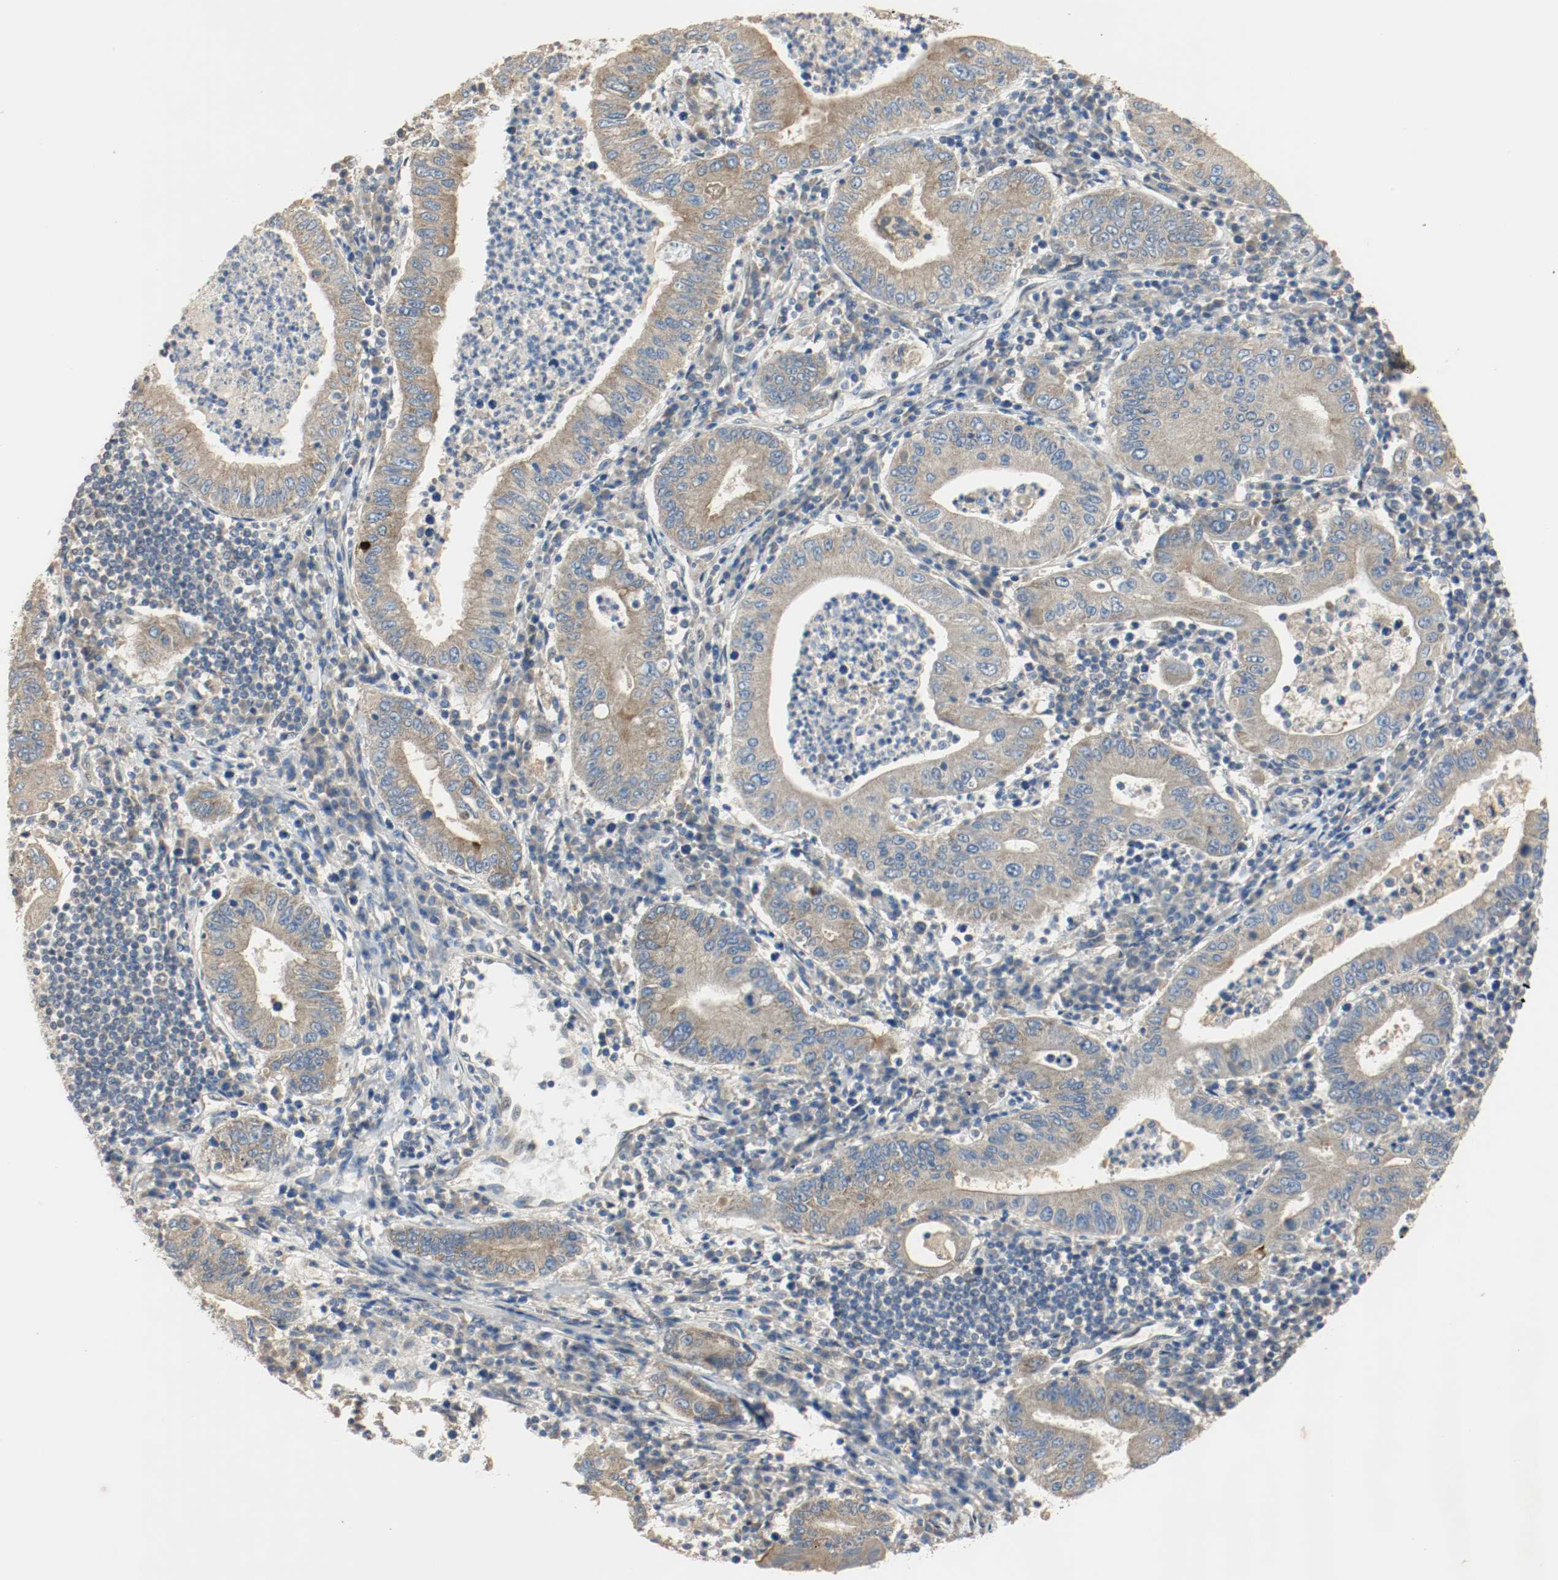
{"staining": {"intensity": "weak", "quantity": ">75%", "location": "cytoplasmic/membranous"}, "tissue": "stomach cancer", "cell_type": "Tumor cells", "image_type": "cancer", "snomed": [{"axis": "morphology", "description": "Normal tissue, NOS"}, {"axis": "morphology", "description": "Adenocarcinoma, NOS"}, {"axis": "topography", "description": "Esophagus"}, {"axis": "topography", "description": "Stomach, upper"}, {"axis": "topography", "description": "Peripheral nerve tissue"}], "caption": "Stomach cancer was stained to show a protein in brown. There is low levels of weak cytoplasmic/membranous expression in about >75% of tumor cells.", "gene": "MELTF", "patient": {"sex": "male", "age": 62}}